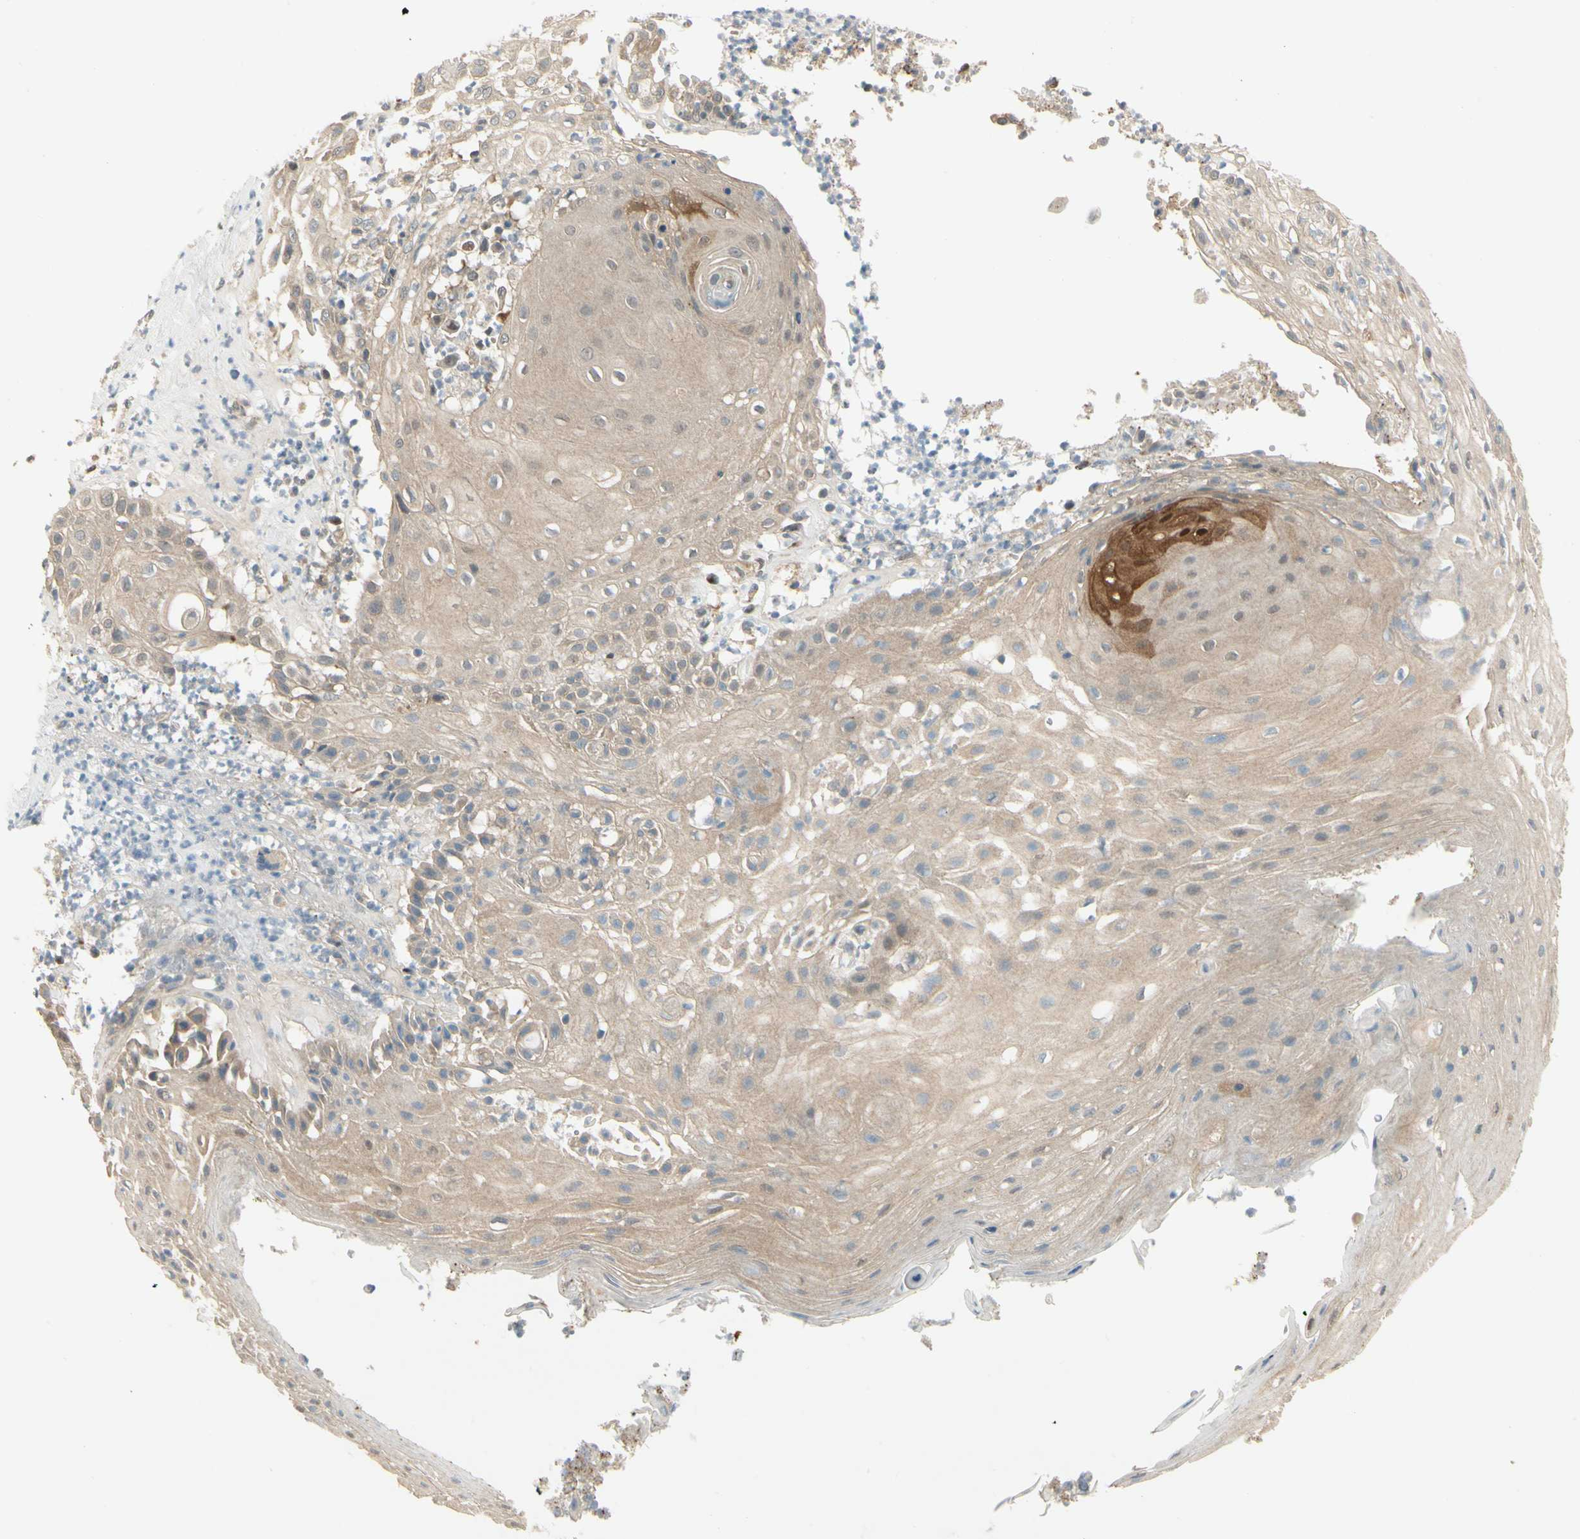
{"staining": {"intensity": "weak", "quantity": ">75%", "location": "cytoplasmic/membranous"}, "tissue": "skin cancer", "cell_type": "Tumor cells", "image_type": "cancer", "snomed": [{"axis": "morphology", "description": "Squamous cell carcinoma, NOS"}, {"axis": "topography", "description": "Skin"}], "caption": "Squamous cell carcinoma (skin) tissue demonstrates weak cytoplasmic/membranous expression in about >75% of tumor cells", "gene": "EPHB3", "patient": {"sex": "male", "age": 65}}